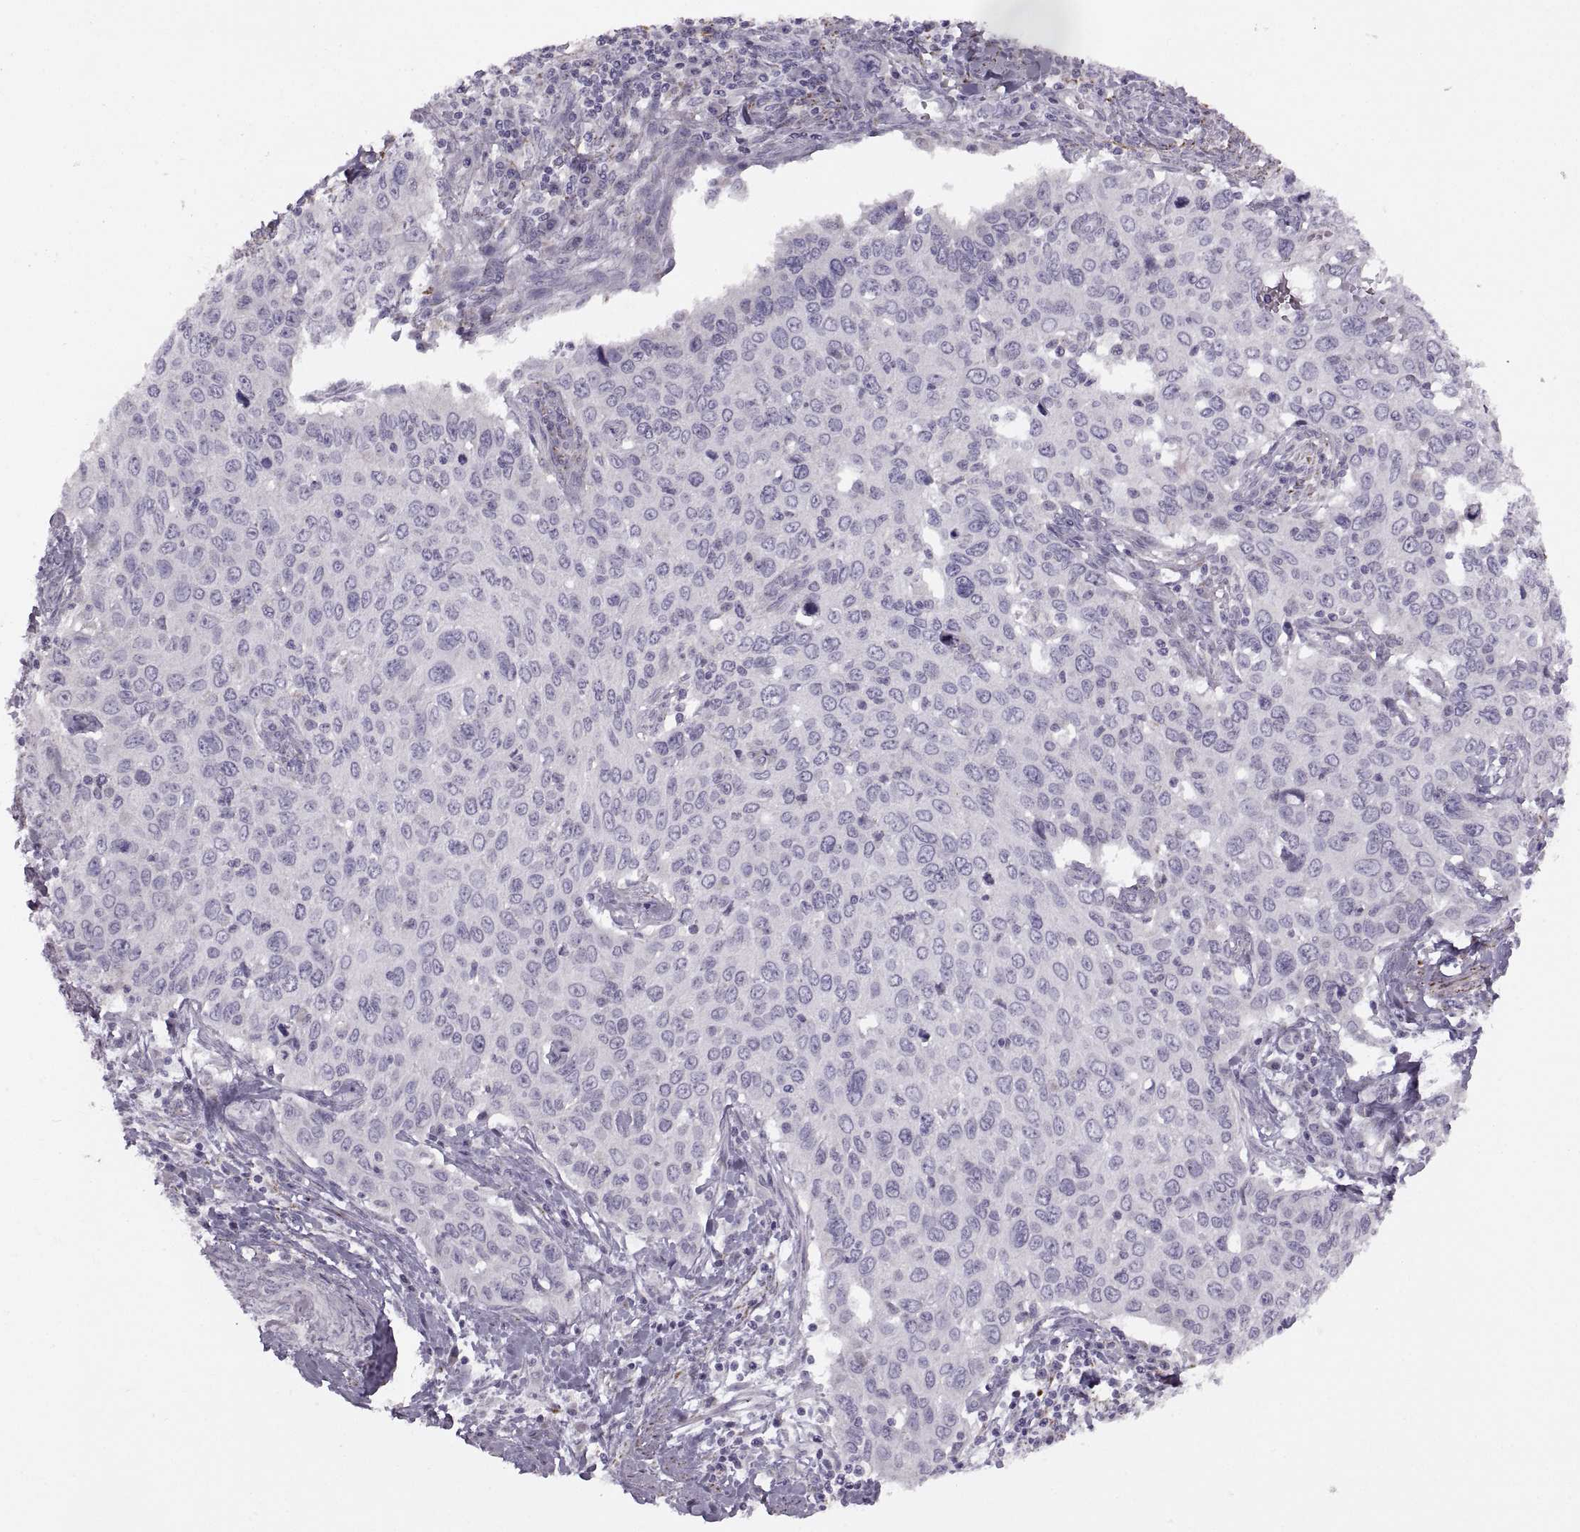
{"staining": {"intensity": "negative", "quantity": "none", "location": "none"}, "tissue": "cervical cancer", "cell_type": "Tumor cells", "image_type": "cancer", "snomed": [{"axis": "morphology", "description": "Squamous cell carcinoma, NOS"}, {"axis": "topography", "description": "Cervix"}], "caption": "Immunohistochemistry image of neoplastic tissue: cervical cancer stained with DAB (3,3'-diaminobenzidine) demonstrates no significant protein positivity in tumor cells. (Brightfield microscopy of DAB IHC at high magnification).", "gene": "PIERCE1", "patient": {"sex": "female", "age": 38}}